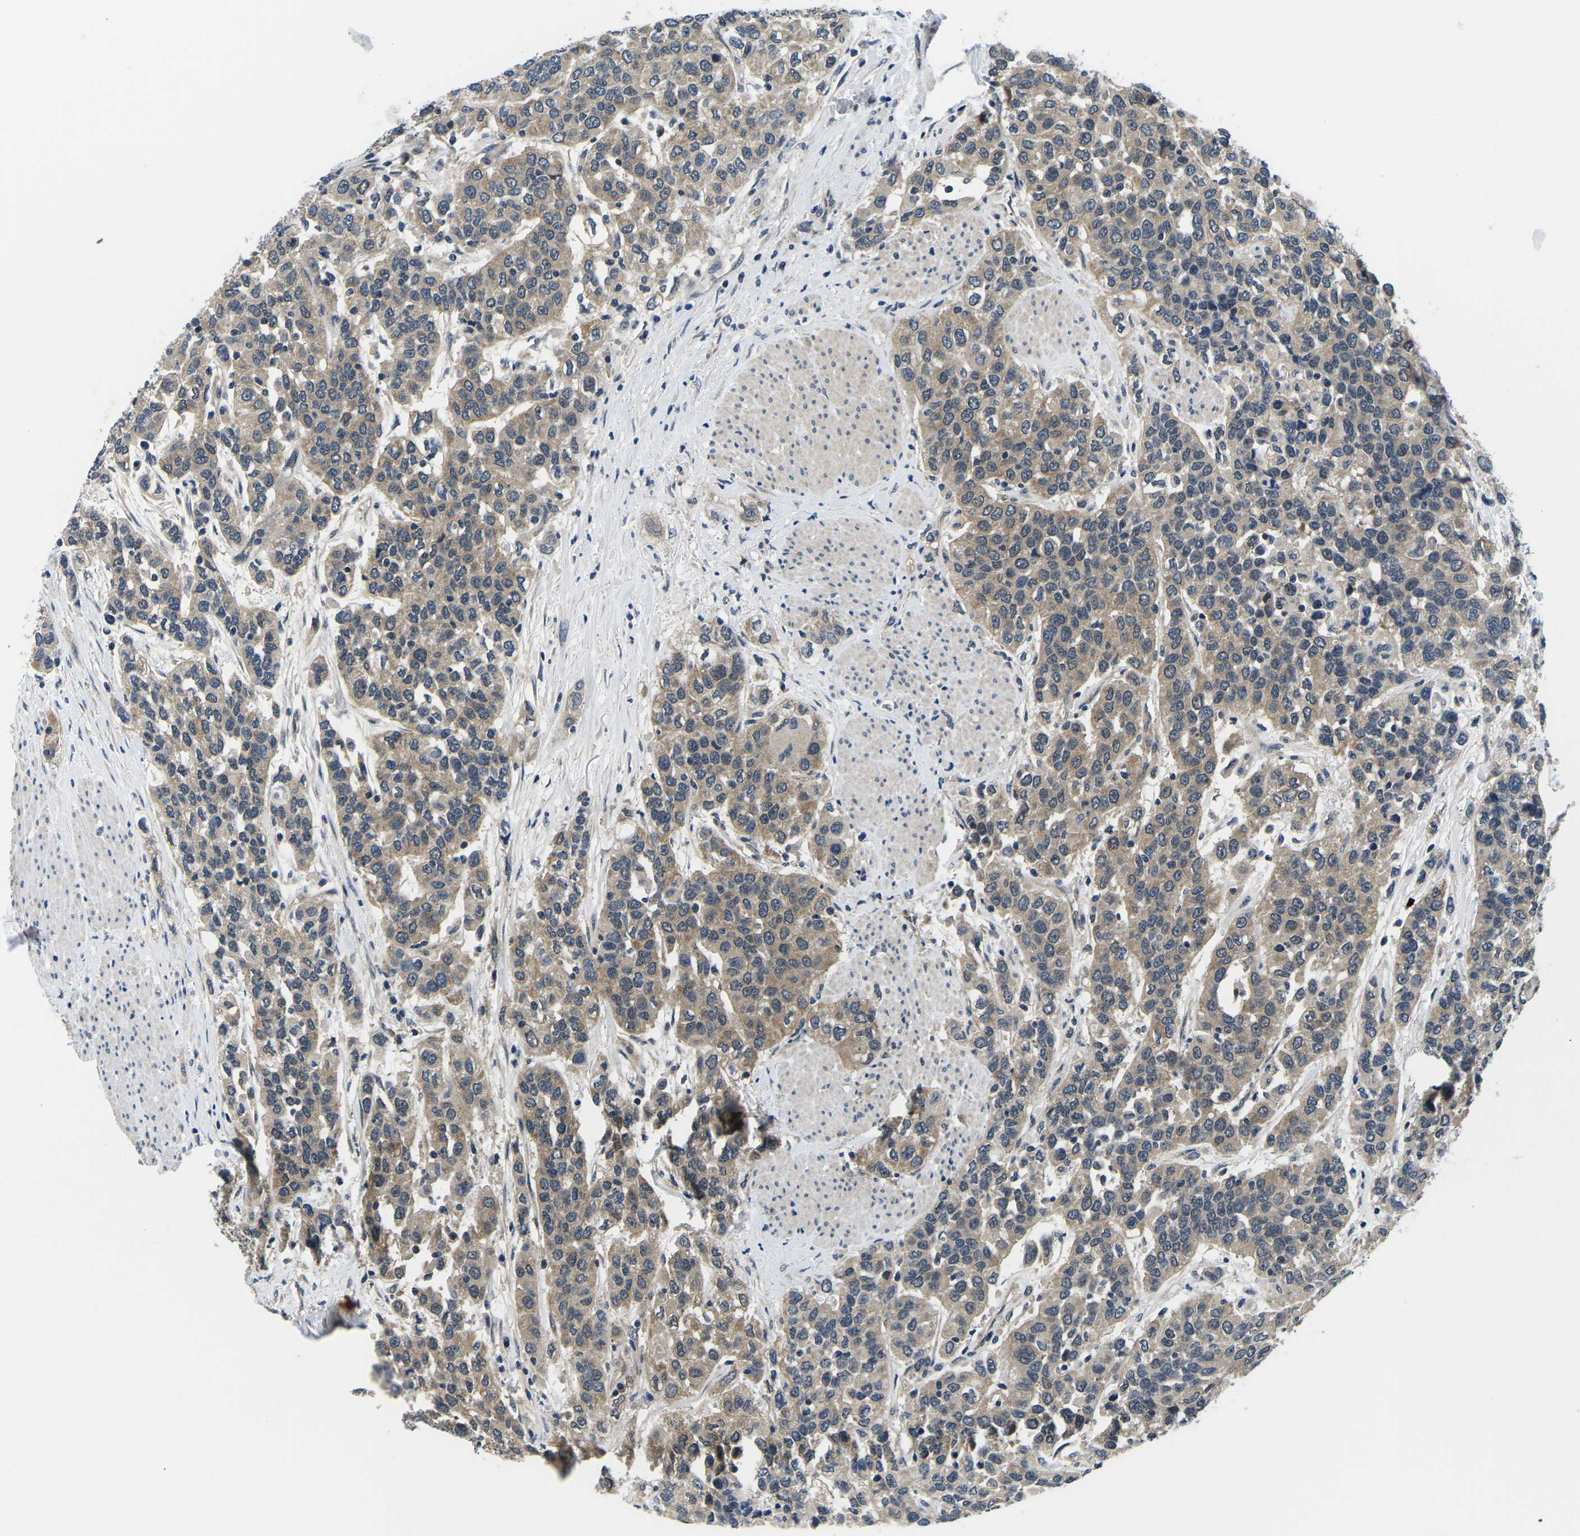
{"staining": {"intensity": "moderate", "quantity": ">75%", "location": "cytoplasmic/membranous"}, "tissue": "urothelial cancer", "cell_type": "Tumor cells", "image_type": "cancer", "snomed": [{"axis": "morphology", "description": "Urothelial carcinoma, High grade"}, {"axis": "topography", "description": "Urinary bladder"}], "caption": "Urothelial cancer stained with DAB immunohistochemistry (IHC) reveals medium levels of moderate cytoplasmic/membranous staining in approximately >75% of tumor cells. The staining was performed using DAB (3,3'-diaminobenzidine), with brown indicating positive protein expression. Nuclei are stained blue with hematoxylin.", "gene": "GSK3B", "patient": {"sex": "female", "age": 80}}